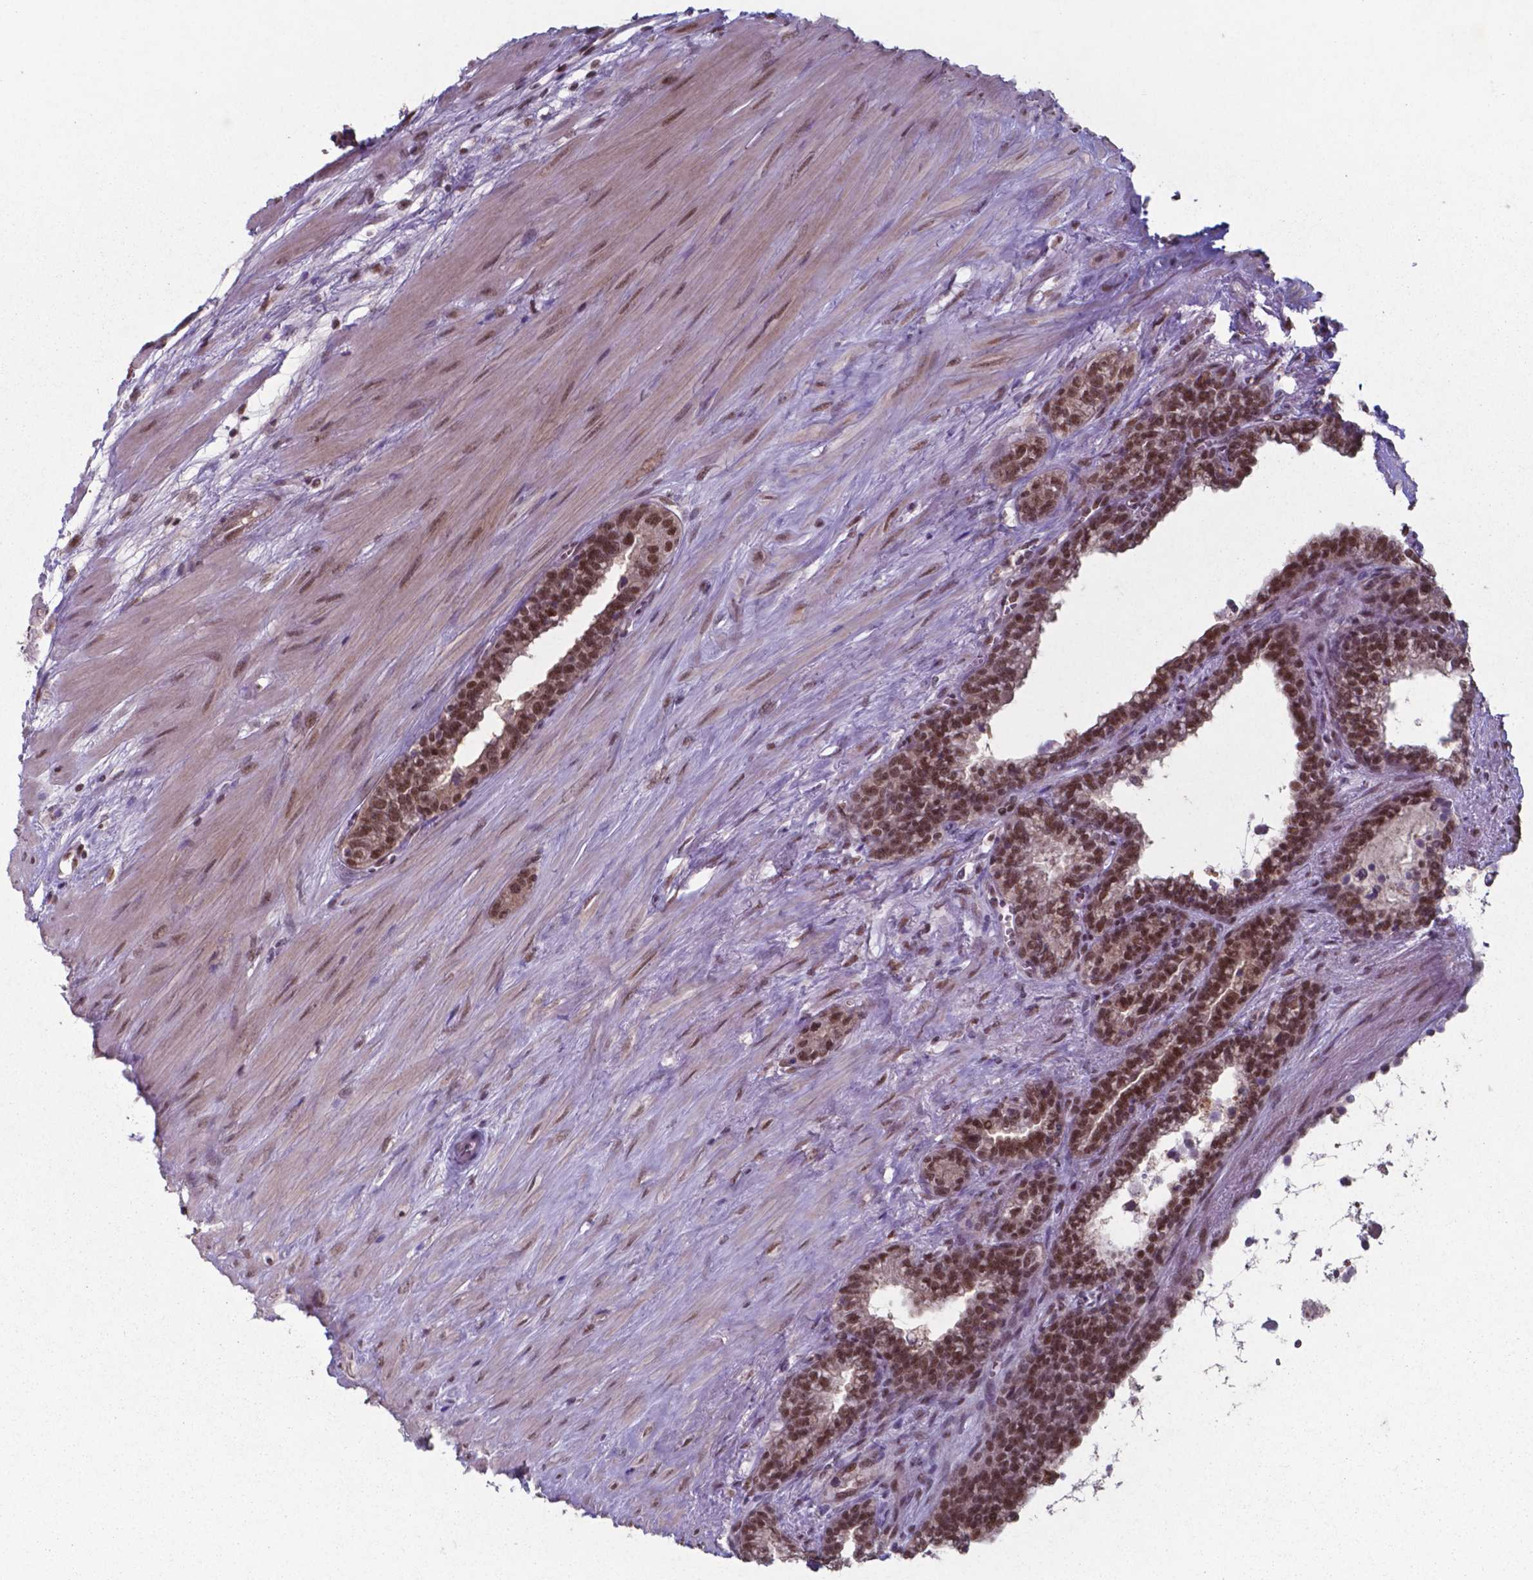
{"staining": {"intensity": "strong", "quantity": ">75%", "location": "cytoplasmic/membranous,nuclear"}, "tissue": "seminal vesicle", "cell_type": "Glandular cells", "image_type": "normal", "snomed": [{"axis": "morphology", "description": "Normal tissue, NOS"}, {"axis": "morphology", "description": "Urothelial carcinoma, NOS"}, {"axis": "topography", "description": "Urinary bladder"}, {"axis": "topography", "description": "Seminal veicle"}], "caption": "Glandular cells exhibit high levels of strong cytoplasmic/membranous,nuclear positivity in approximately >75% of cells in normal seminal vesicle. (Brightfield microscopy of DAB IHC at high magnification).", "gene": "UBA1", "patient": {"sex": "male", "age": 76}}